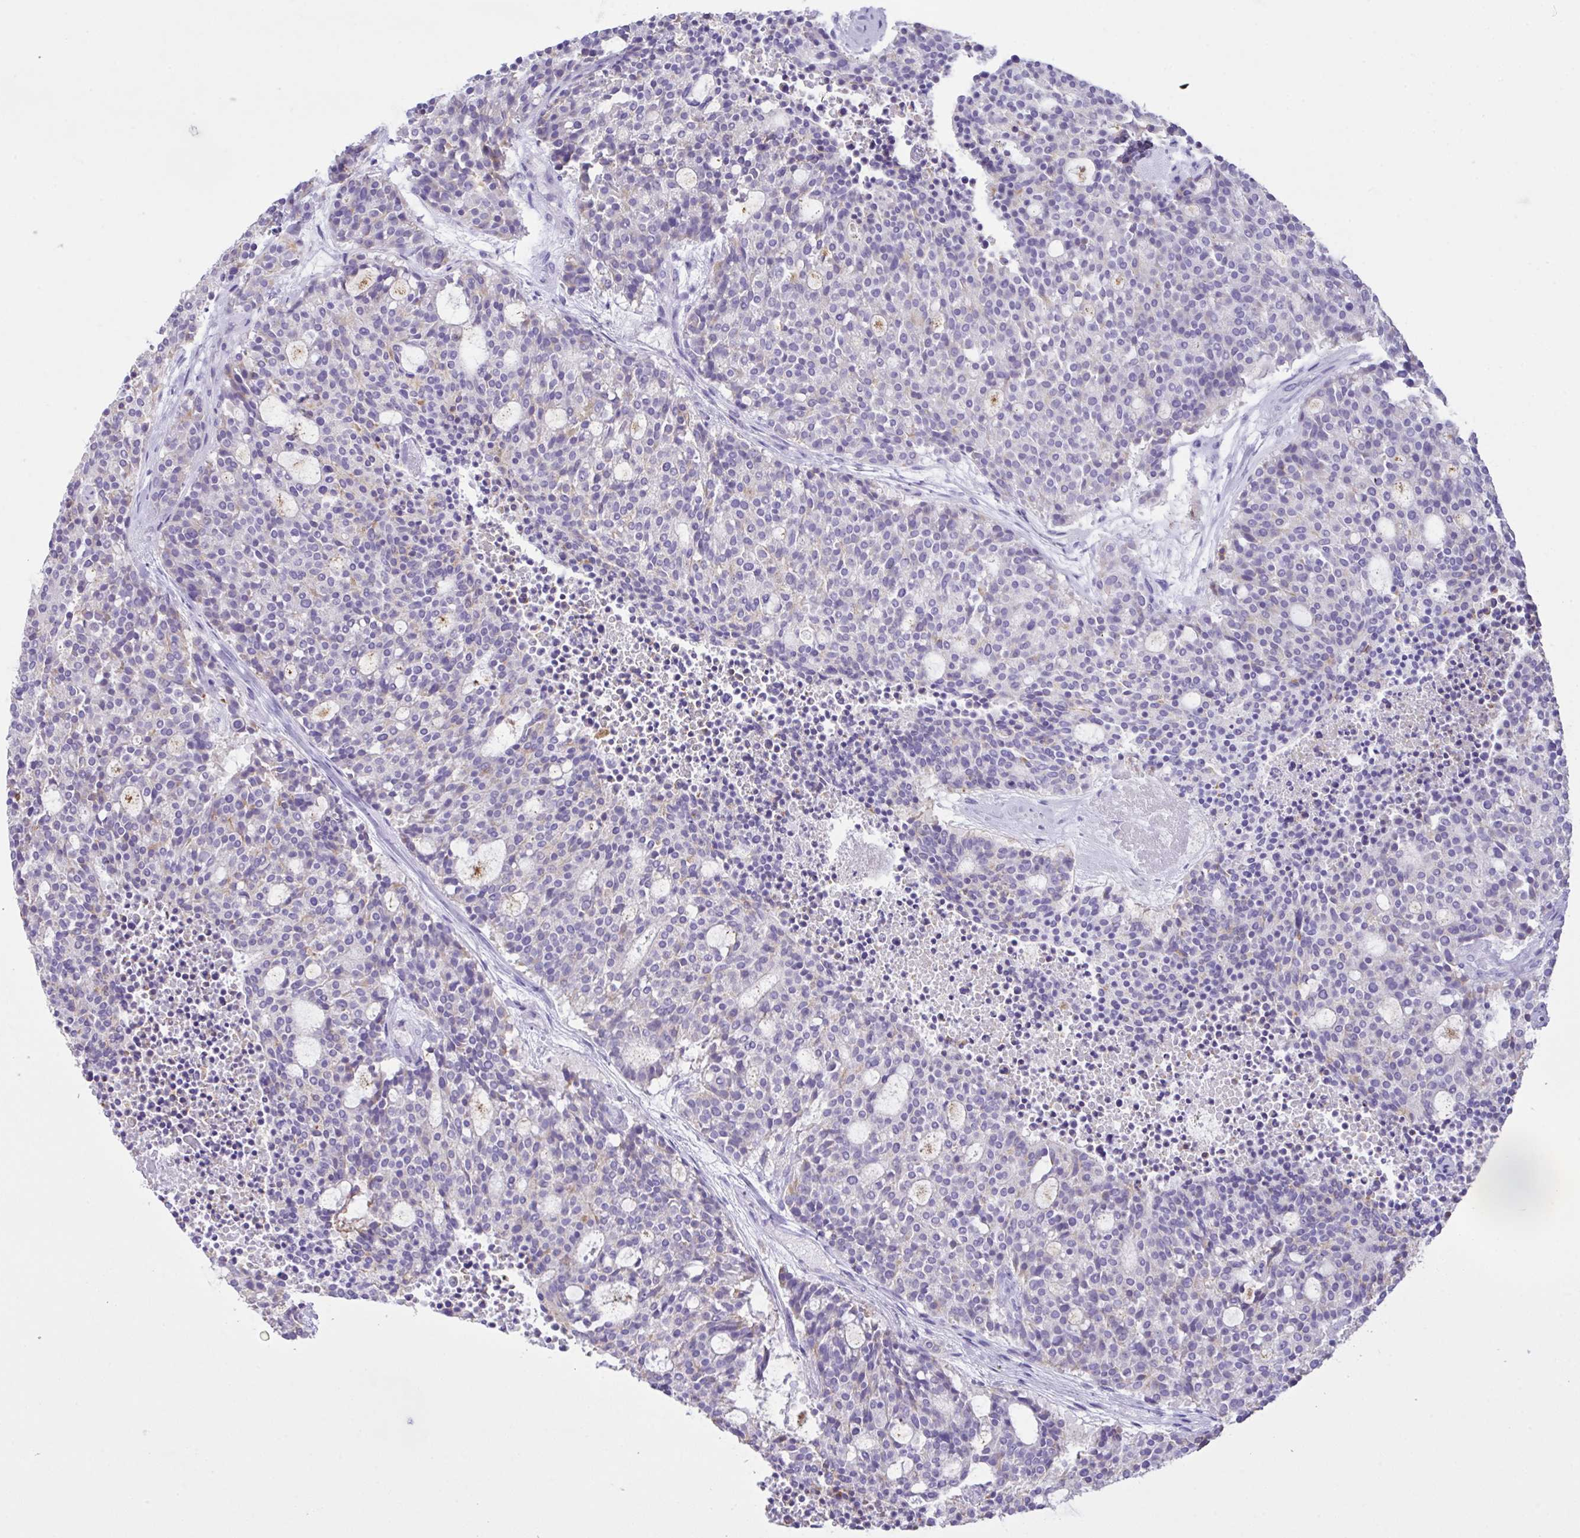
{"staining": {"intensity": "weak", "quantity": "<25%", "location": "cytoplasmic/membranous"}, "tissue": "carcinoid", "cell_type": "Tumor cells", "image_type": "cancer", "snomed": [{"axis": "morphology", "description": "Carcinoid, malignant, NOS"}, {"axis": "topography", "description": "Pancreas"}], "caption": "This is an immunohistochemistry photomicrograph of carcinoid (malignant). There is no positivity in tumor cells.", "gene": "CST11", "patient": {"sex": "female", "age": 54}}